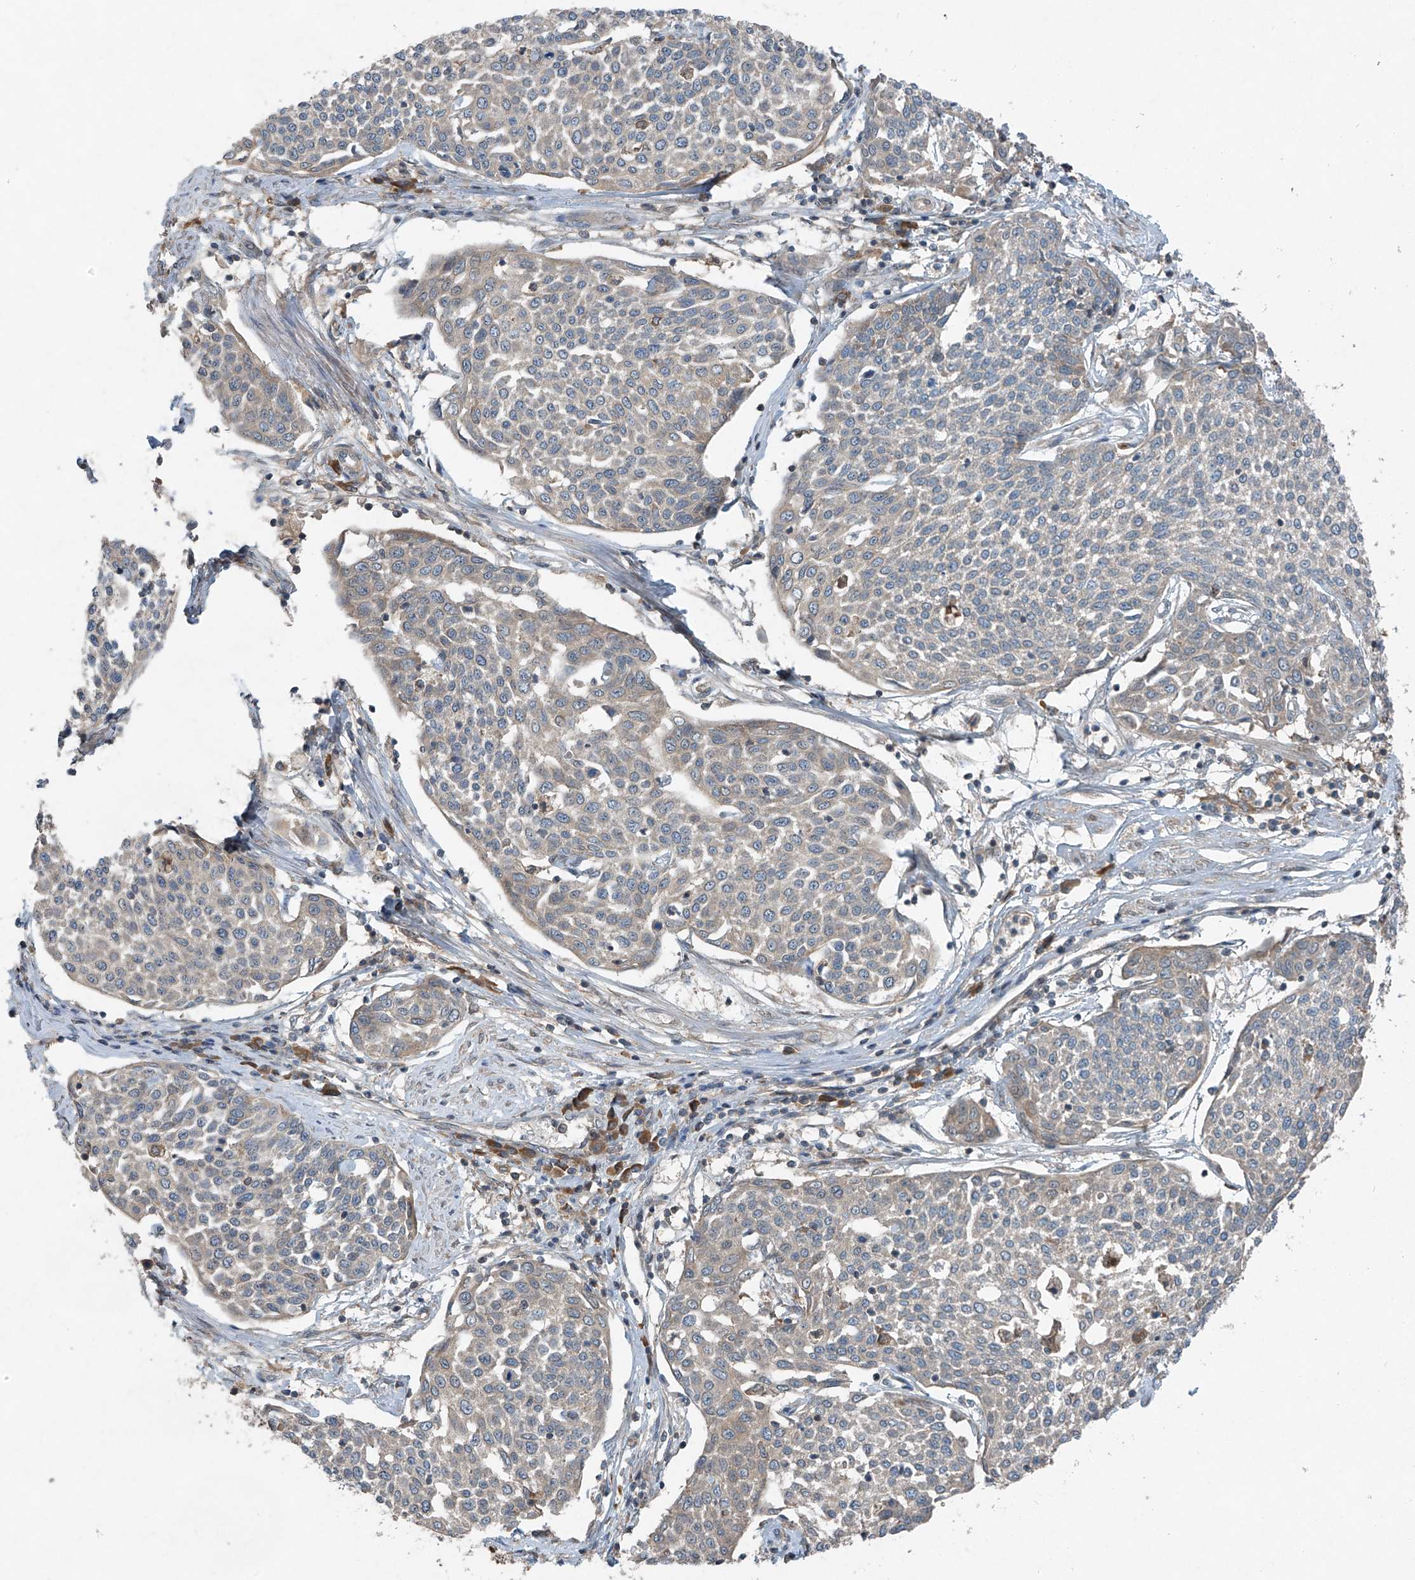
{"staining": {"intensity": "negative", "quantity": "none", "location": "none"}, "tissue": "cervical cancer", "cell_type": "Tumor cells", "image_type": "cancer", "snomed": [{"axis": "morphology", "description": "Squamous cell carcinoma, NOS"}, {"axis": "topography", "description": "Cervix"}], "caption": "Tumor cells are negative for protein expression in human squamous cell carcinoma (cervical).", "gene": "FOXRED2", "patient": {"sex": "female", "age": 34}}